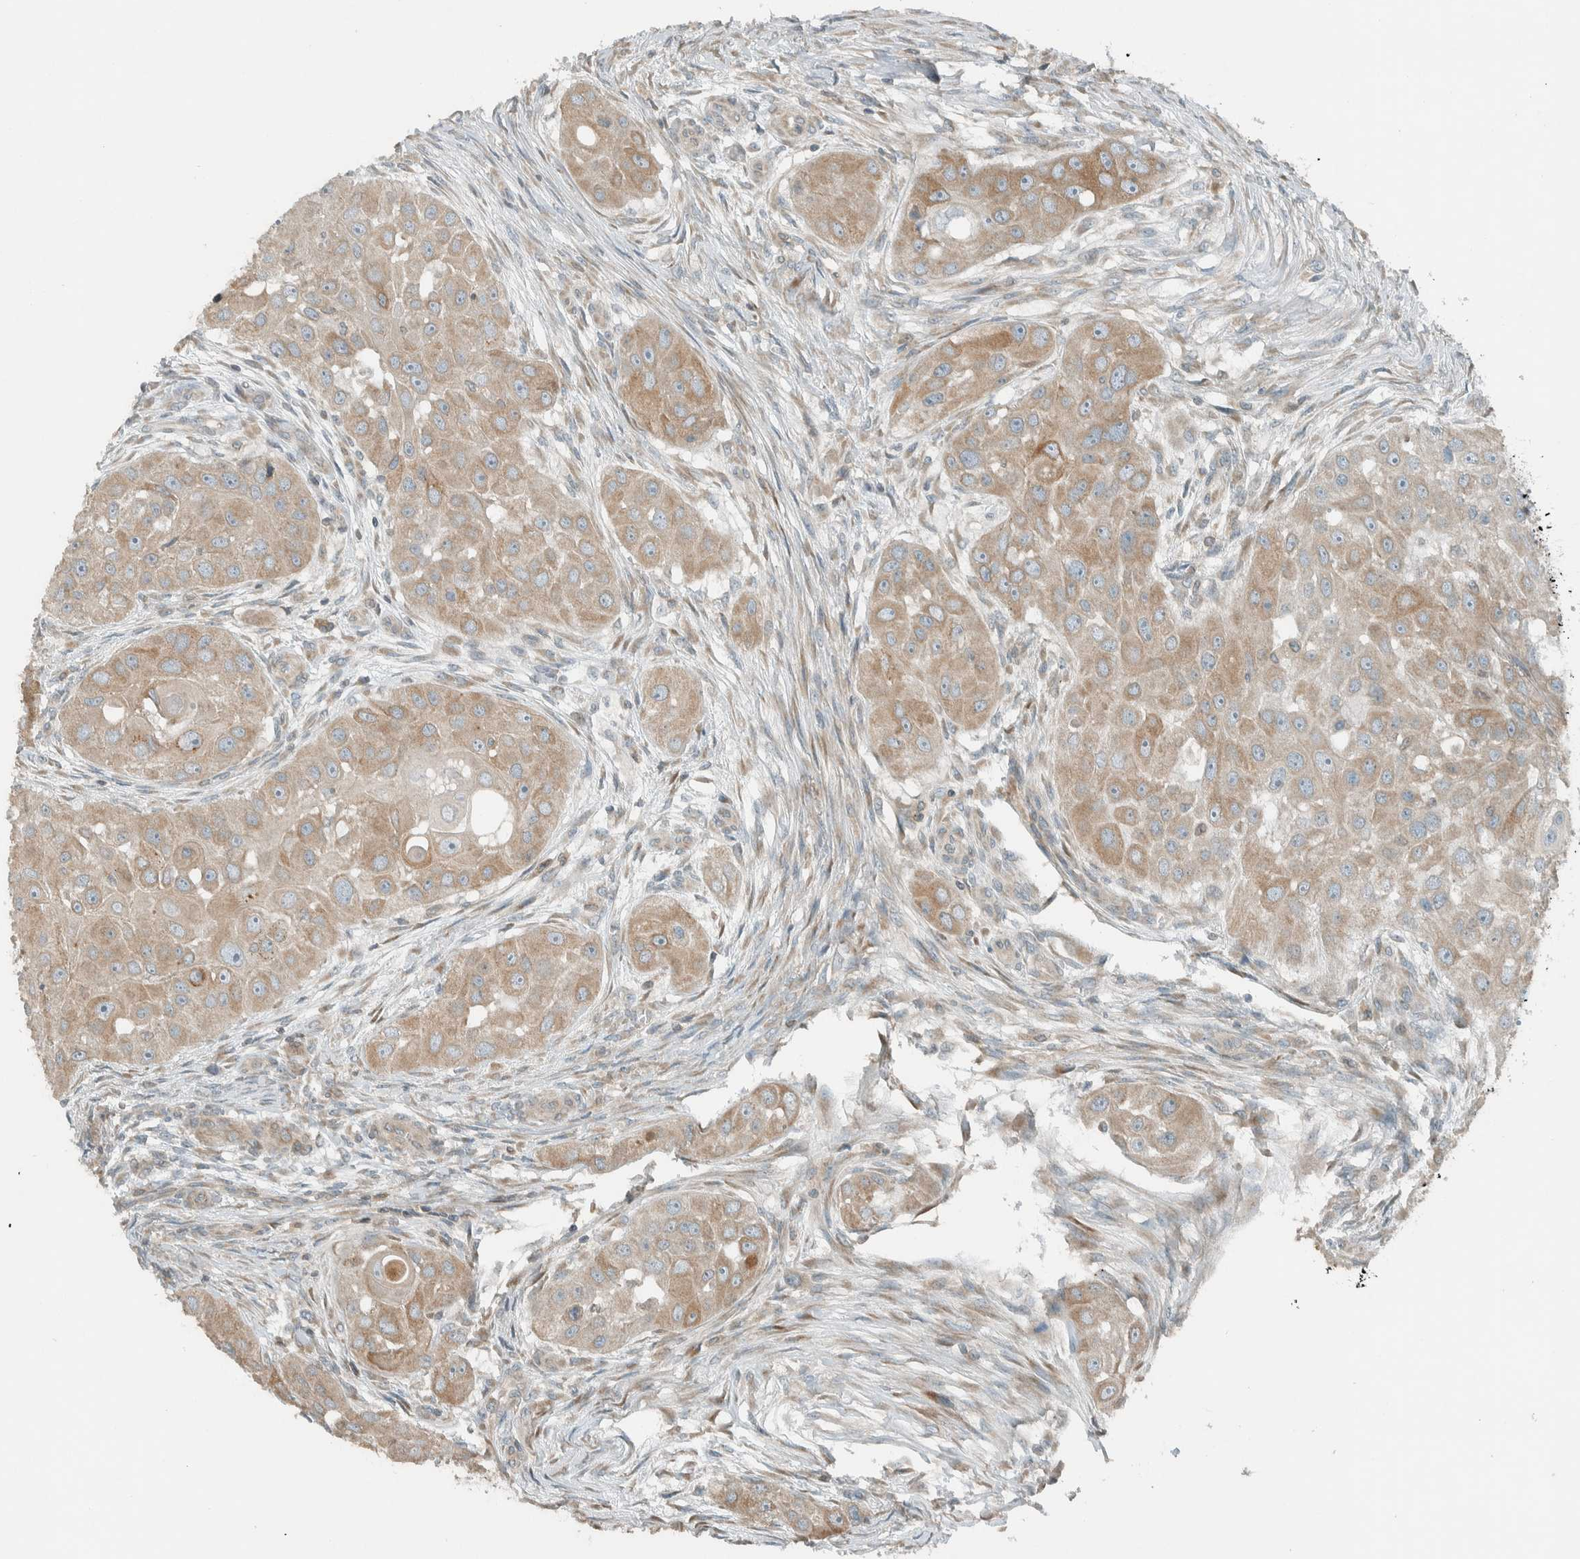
{"staining": {"intensity": "moderate", "quantity": ">75%", "location": "cytoplasmic/membranous"}, "tissue": "head and neck cancer", "cell_type": "Tumor cells", "image_type": "cancer", "snomed": [{"axis": "morphology", "description": "Normal tissue, NOS"}, {"axis": "morphology", "description": "Squamous cell carcinoma, NOS"}, {"axis": "topography", "description": "Skeletal muscle"}, {"axis": "topography", "description": "Head-Neck"}], "caption": "Squamous cell carcinoma (head and neck) stained with a protein marker reveals moderate staining in tumor cells.", "gene": "SEL1L", "patient": {"sex": "male", "age": 51}}